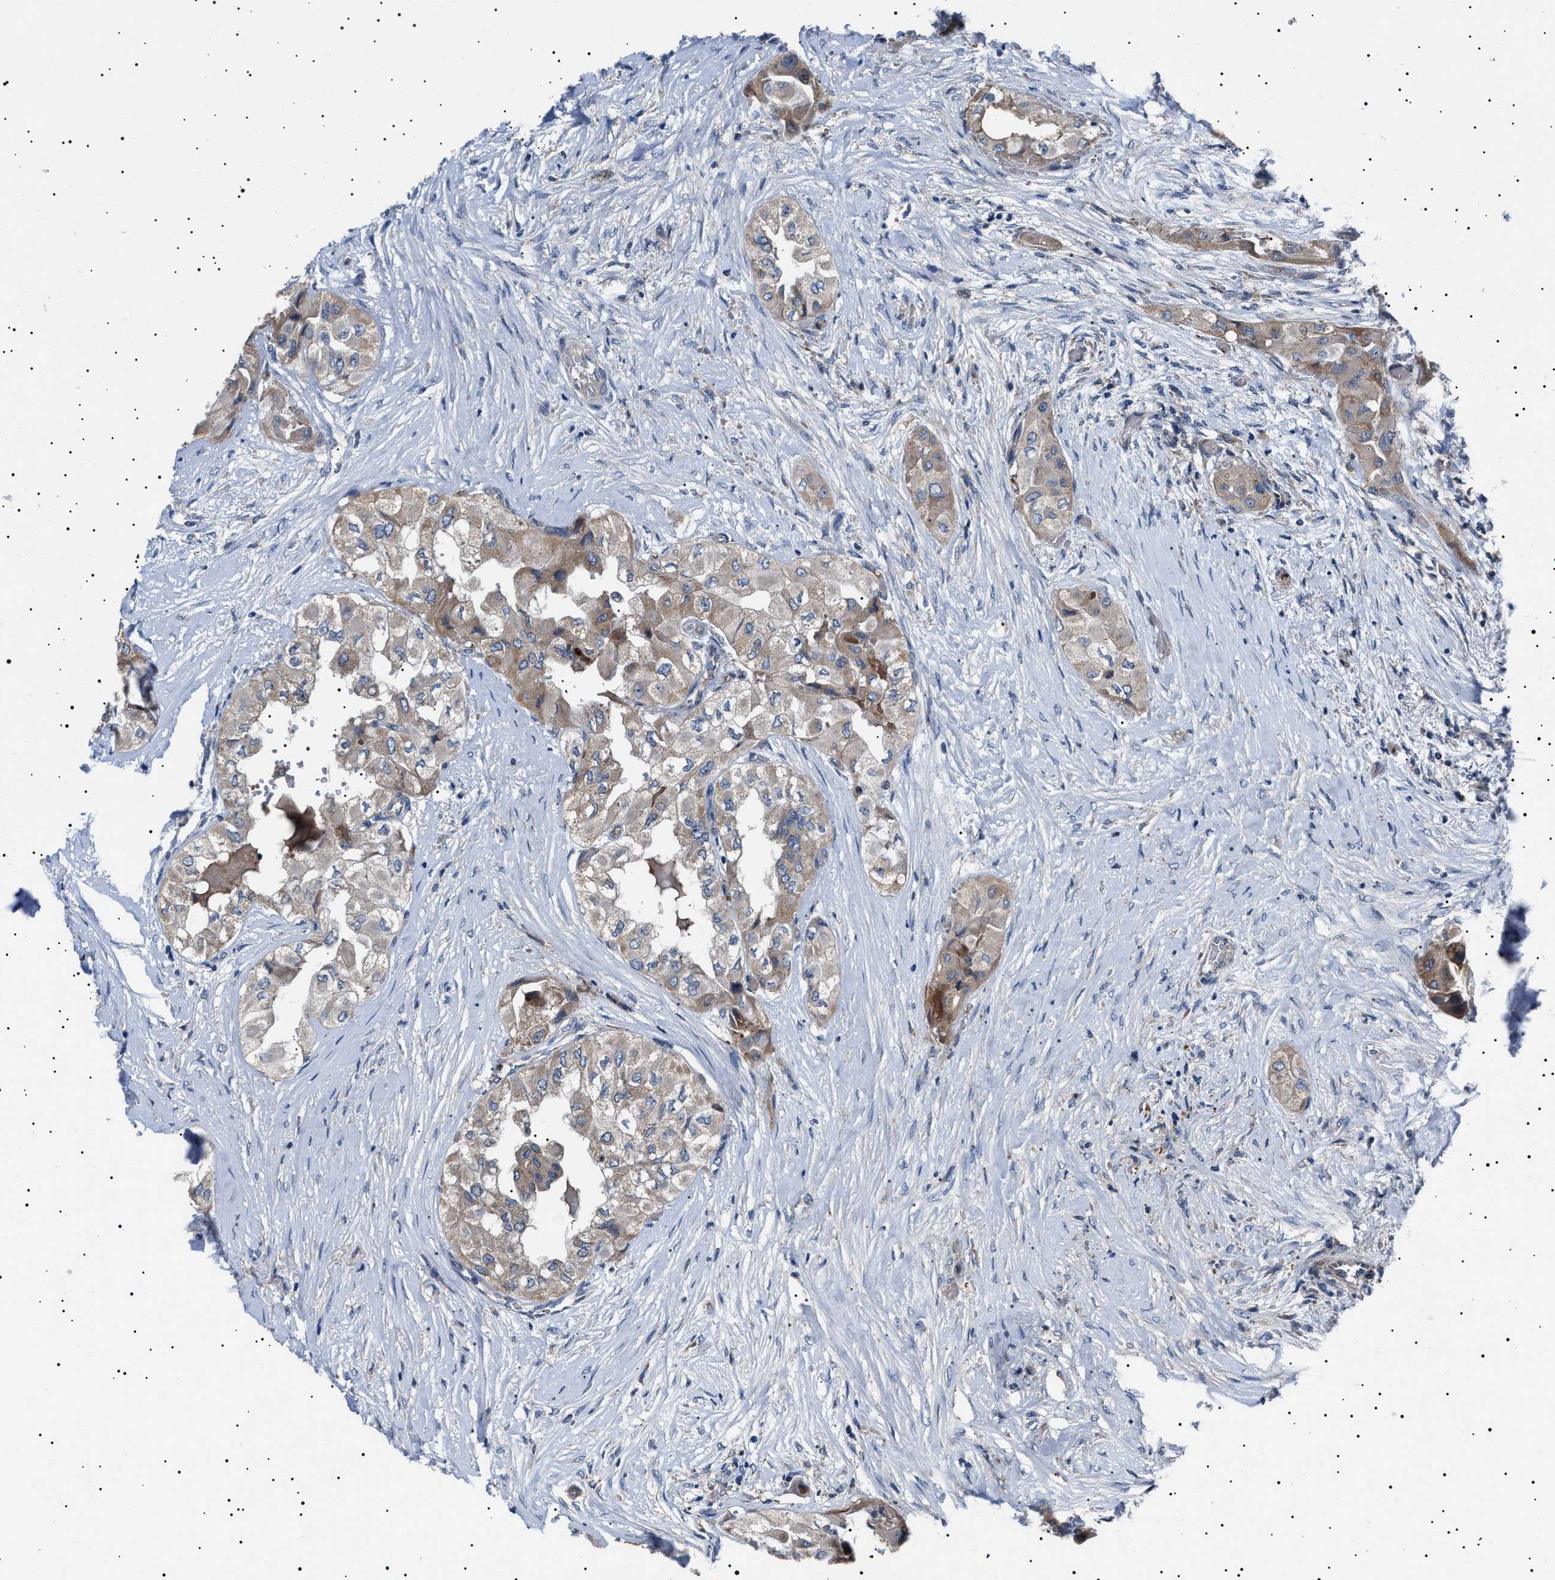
{"staining": {"intensity": "weak", "quantity": "25%-75%", "location": "cytoplasmic/membranous"}, "tissue": "thyroid cancer", "cell_type": "Tumor cells", "image_type": "cancer", "snomed": [{"axis": "morphology", "description": "Papillary adenocarcinoma, NOS"}, {"axis": "topography", "description": "Thyroid gland"}], "caption": "About 25%-75% of tumor cells in human thyroid papillary adenocarcinoma exhibit weak cytoplasmic/membranous protein positivity as visualized by brown immunohistochemical staining.", "gene": "PTRH1", "patient": {"sex": "female", "age": 59}}